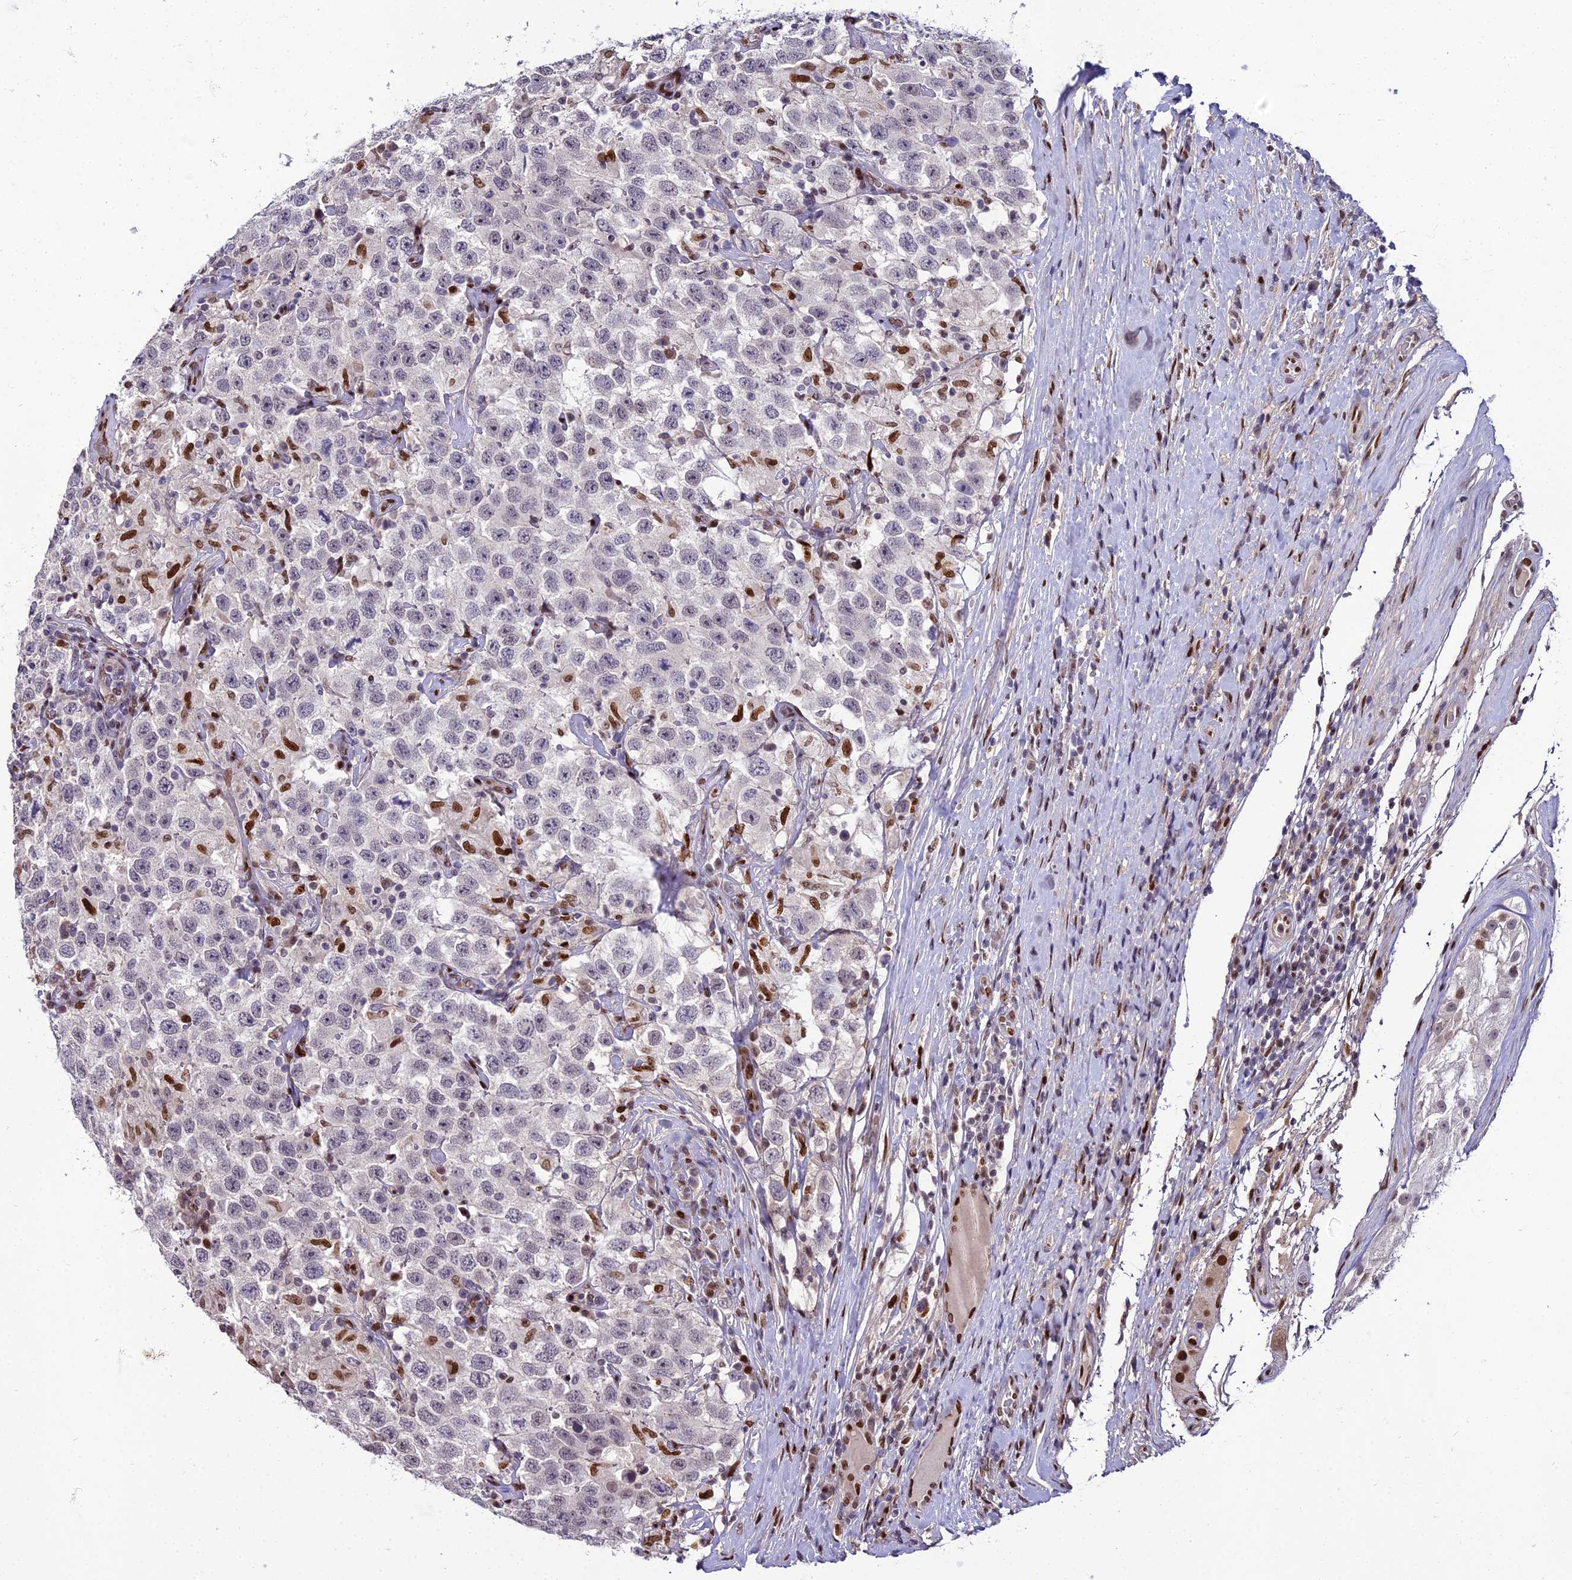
{"staining": {"intensity": "negative", "quantity": "none", "location": "none"}, "tissue": "testis cancer", "cell_type": "Tumor cells", "image_type": "cancer", "snomed": [{"axis": "morphology", "description": "Seminoma, NOS"}, {"axis": "topography", "description": "Testis"}], "caption": "Tumor cells show no significant protein positivity in testis cancer (seminoma).", "gene": "ZNF707", "patient": {"sex": "male", "age": 41}}